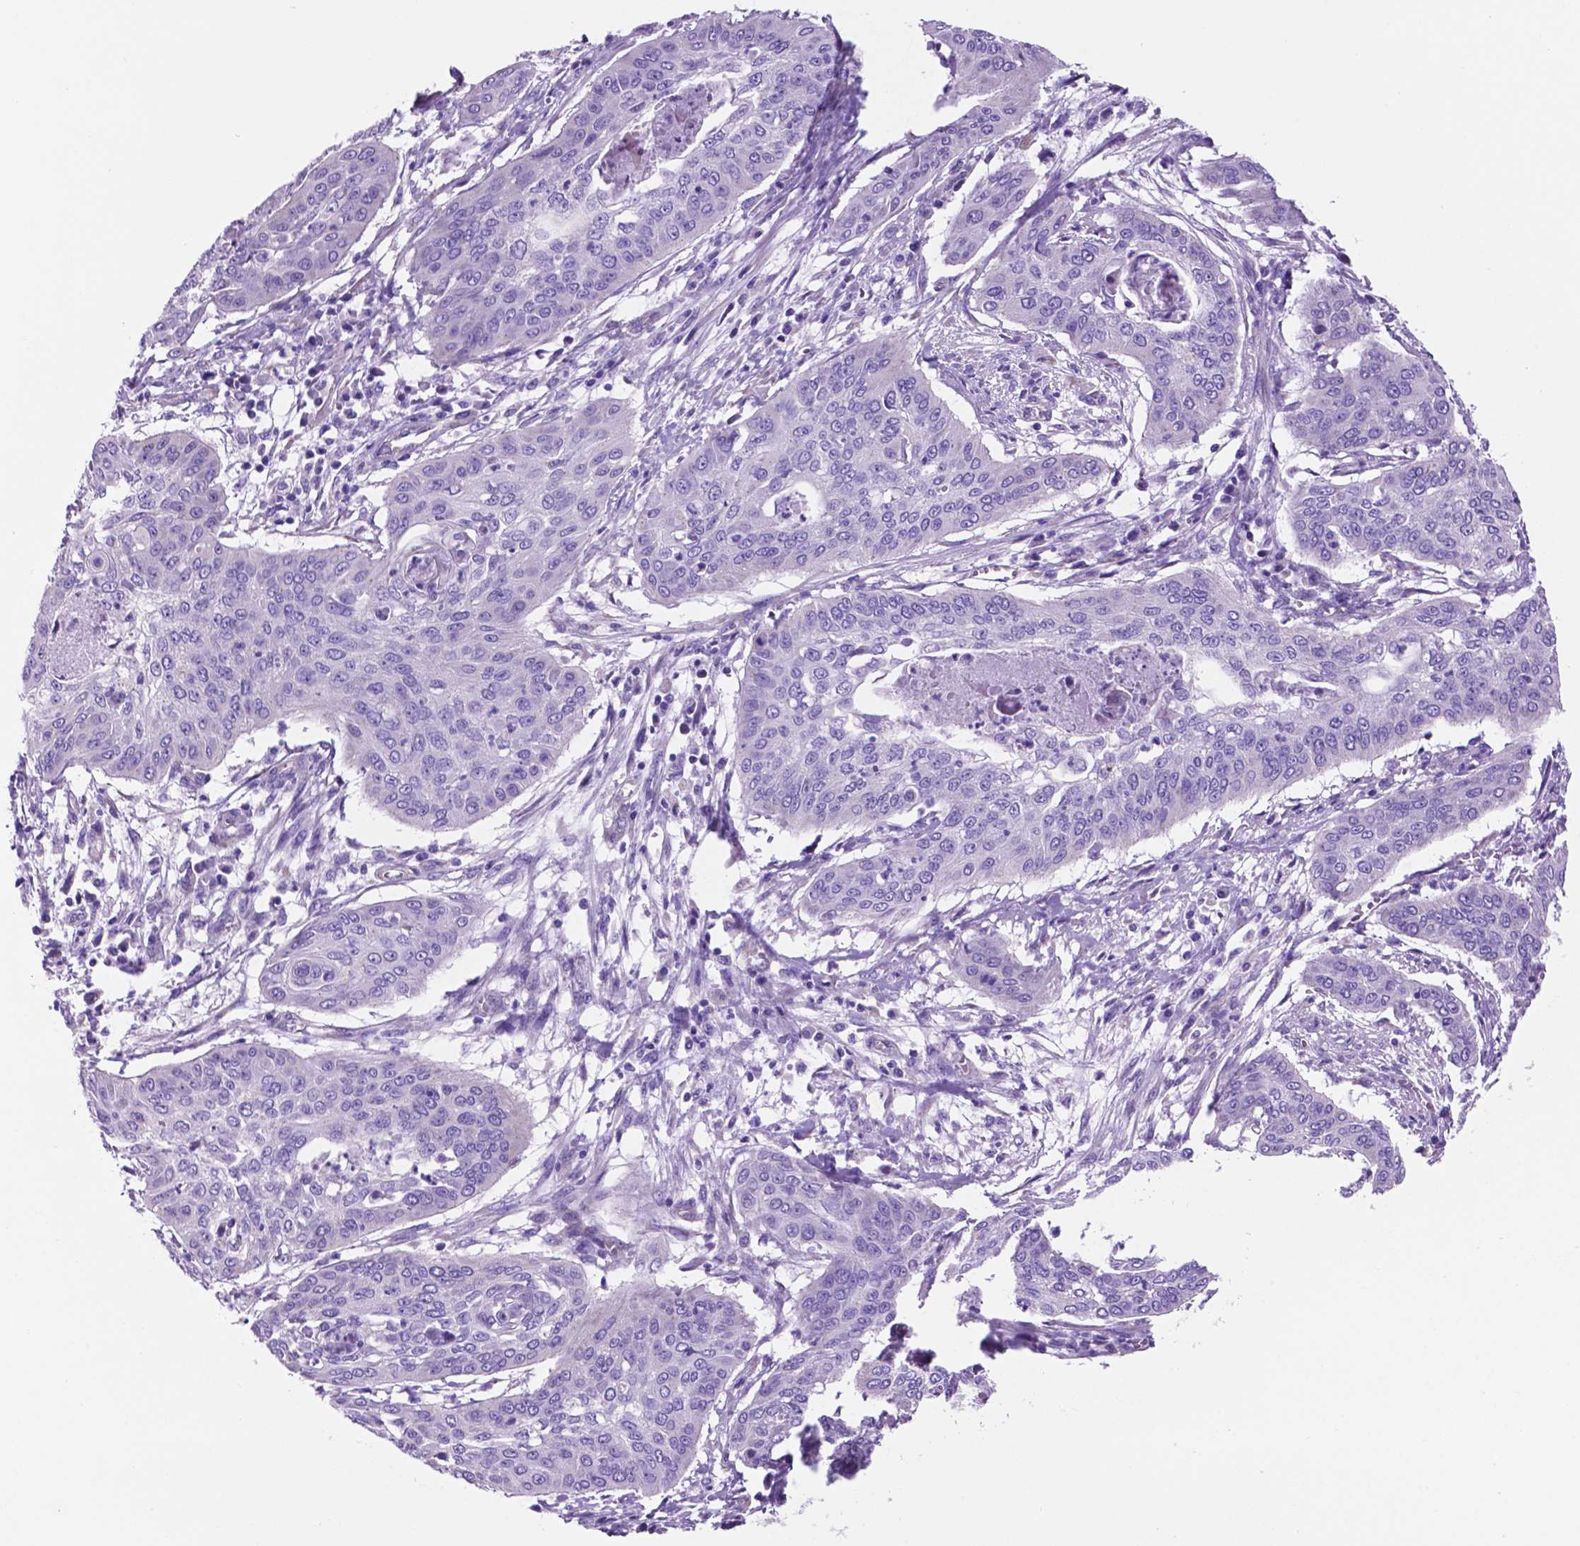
{"staining": {"intensity": "negative", "quantity": "none", "location": "none"}, "tissue": "cervical cancer", "cell_type": "Tumor cells", "image_type": "cancer", "snomed": [{"axis": "morphology", "description": "Squamous cell carcinoma, NOS"}, {"axis": "topography", "description": "Cervix"}], "caption": "The micrograph exhibits no staining of tumor cells in squamous cell carcinoma (cervical).", "gene": "TMEM121B", "patient": {"sex": "female", "age": 39}}